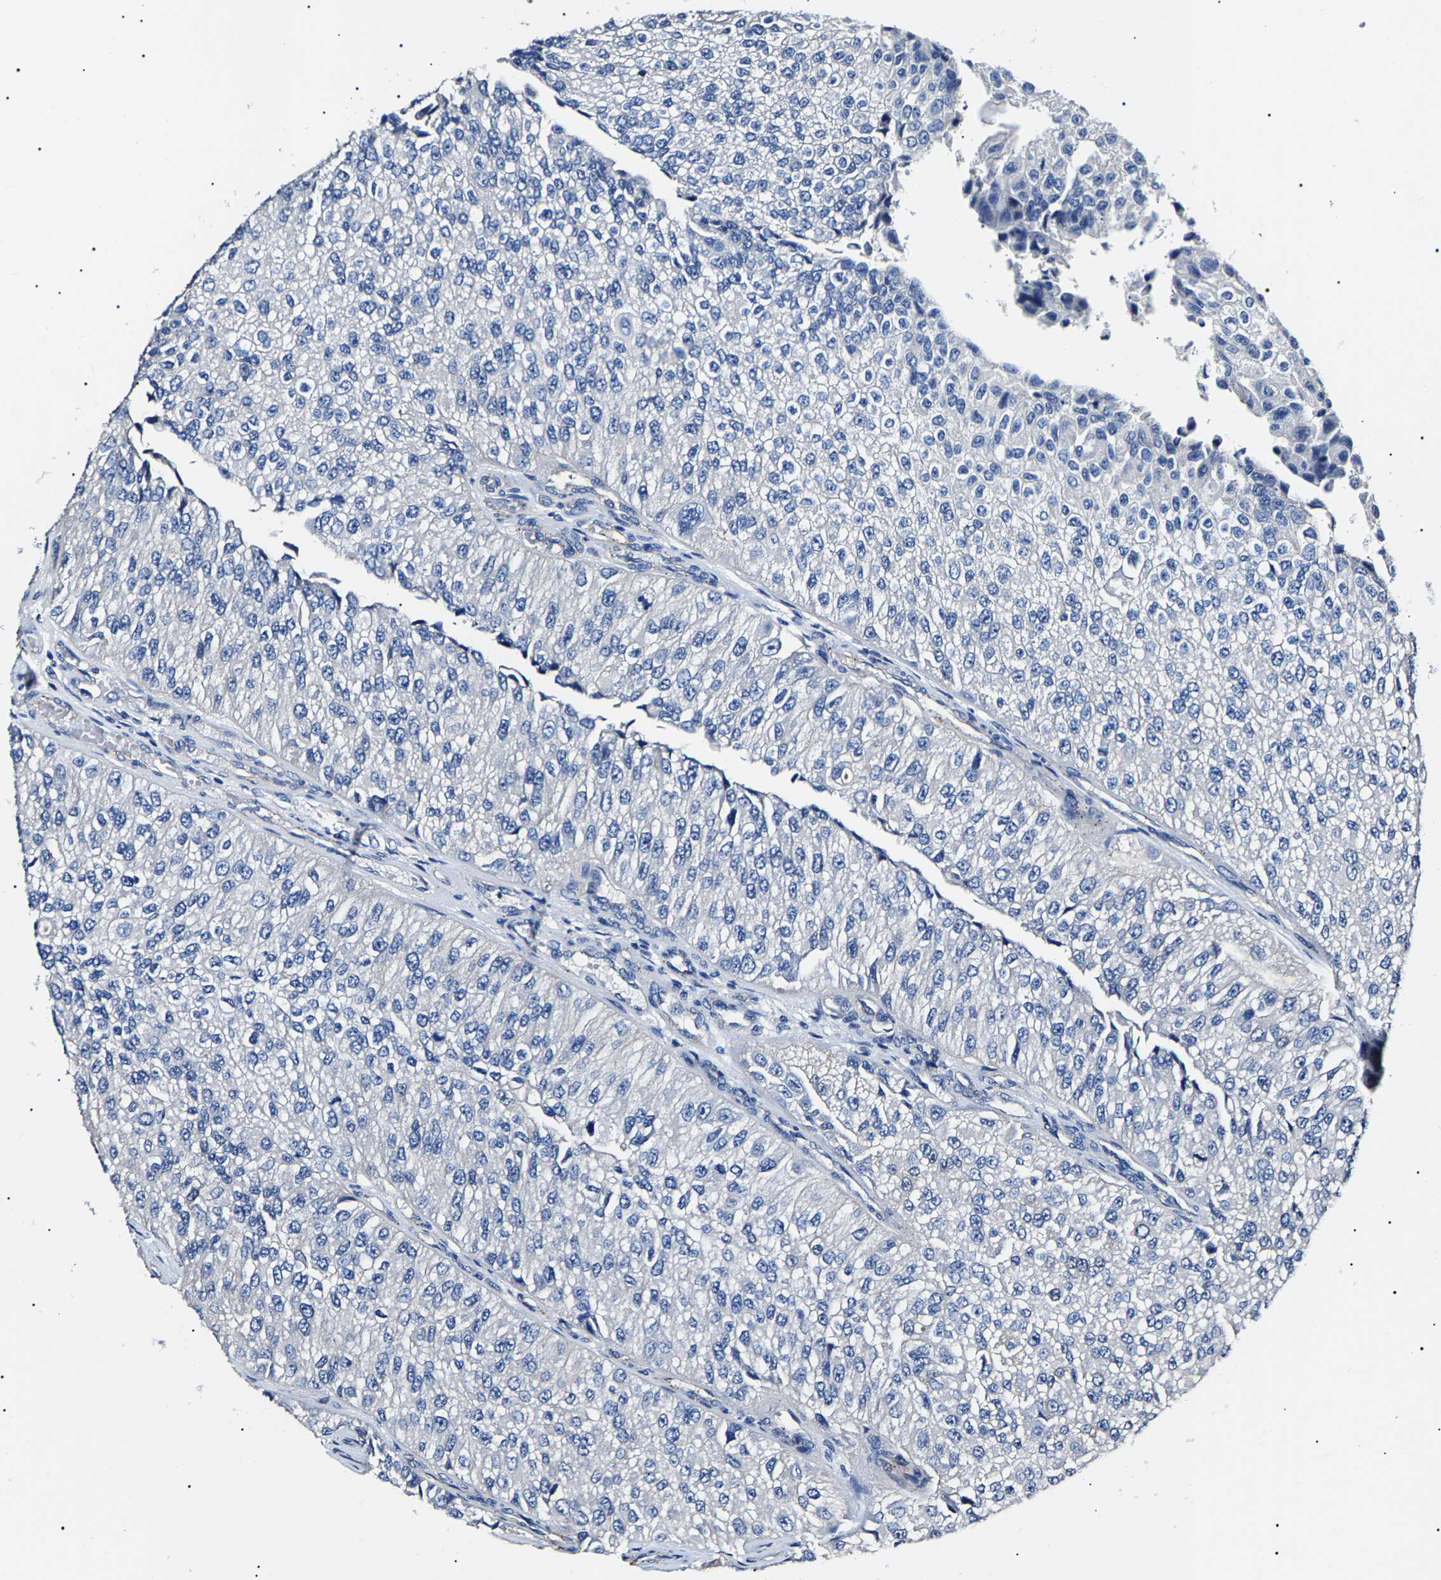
{"staining": {"intensity": "negative", "quantity": "none", "location": "none"}, "tissue": "urothelial cancer", "cell_type": "Tumor cells", "image_type": "cancer", "snomed": [{"axis": "morphology", "description": "Urothelial carcinoma, High grade"}, {"axis": "topography", "description": "Kidney"}, {"axis": "topography", "description": "Urinary bladder"}], "caption": "Urothelial carcinoma (high-grade) was stained to show a protein in brown. There is no significant expression in tumor cells.", "gene": "KLHL42", "patient": {"sex": "male", "age": 77}}